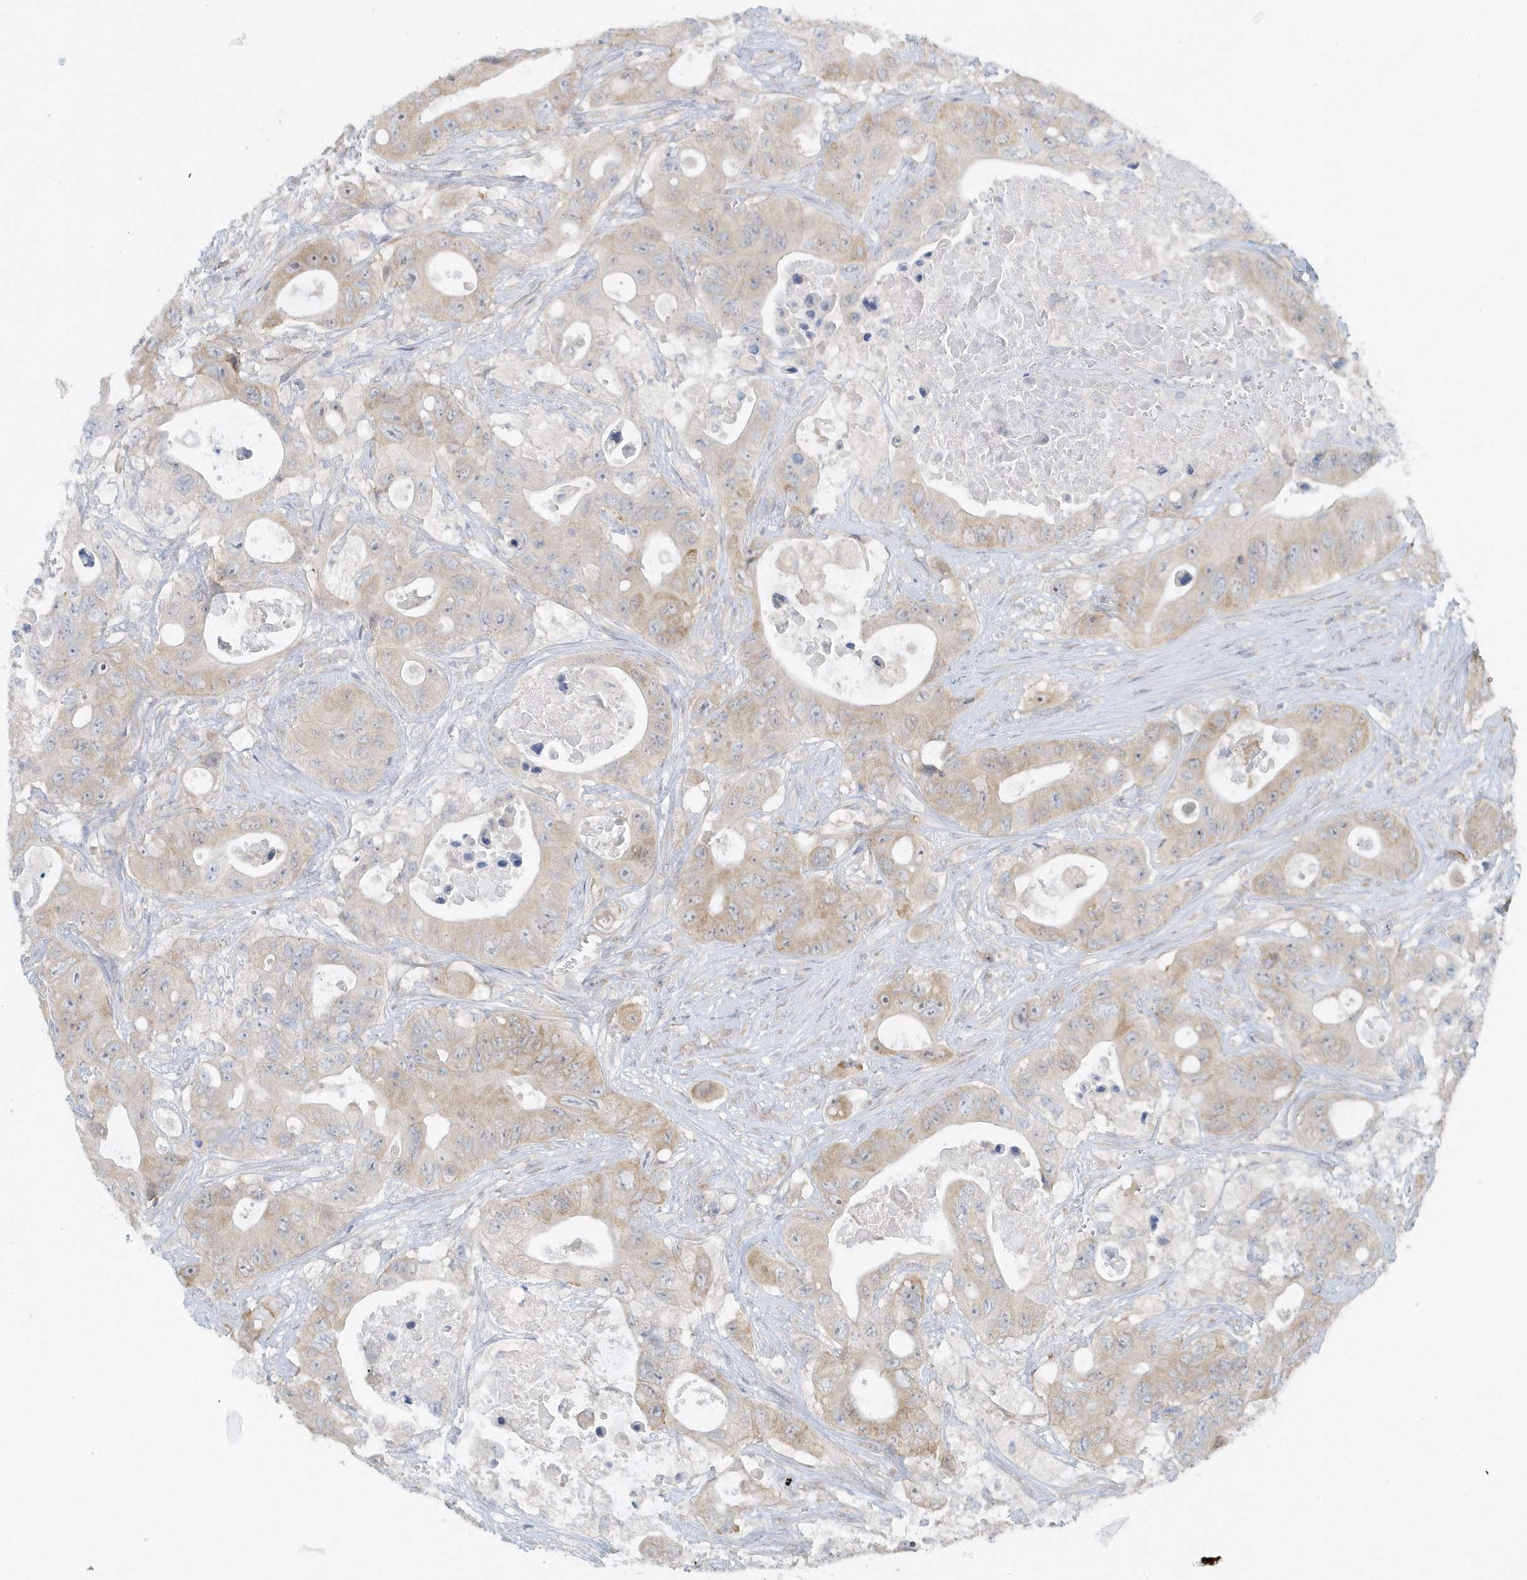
{"staining": {"intensity": "moderate", "quantity": "25%-75%", "location": "cytoplasmic/membranous"}, "tissue": "colorectal cancer", "cell_type": "Tumor cells", "image_type": "cancer", "snomed": [{"axis": "morphology", "description": "Adenocarcinoma, NOS"}, {"axis": "topography", "description": "Colon"}], "caption": "A high-resolution micrograph shows immunohistochemistry staining of colorectal adenocarcinoma, which displays moderate cytoplasmic/membranous expression in approximately 25%-75% of tumor cells.", "gene": "SCN3A", "patient": {"sex": "female", "age": 46}}